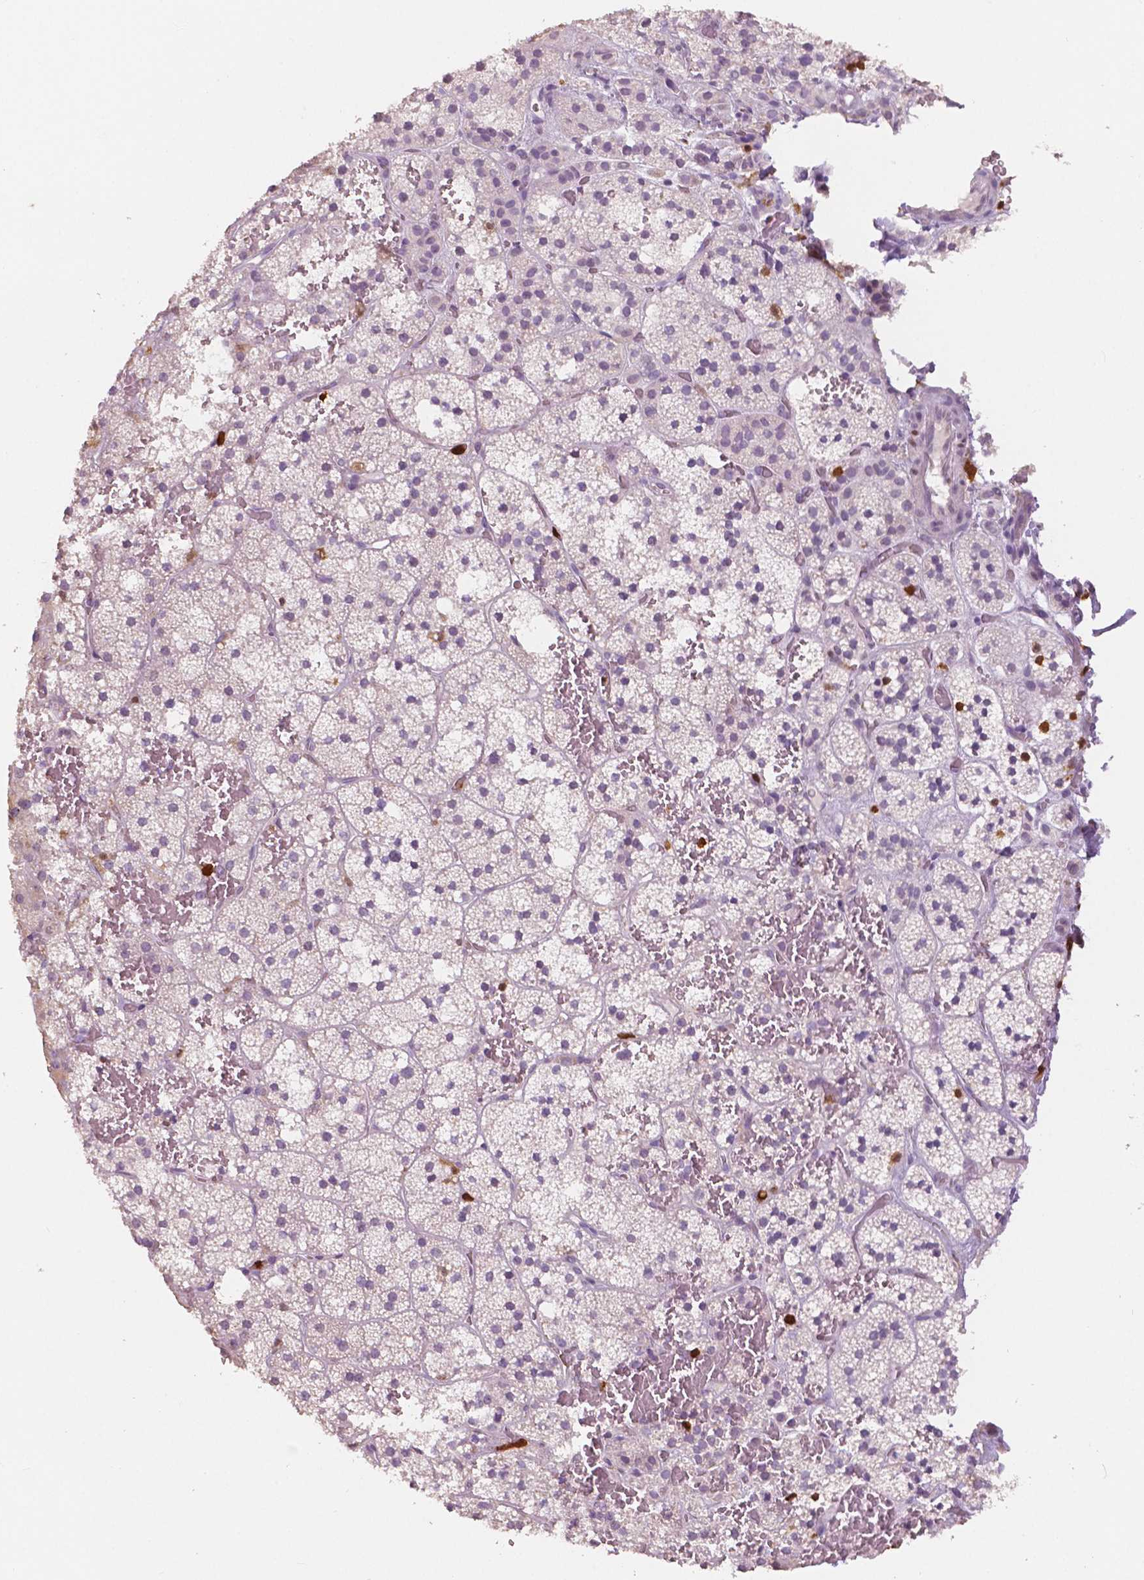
{"staining": {"intensity": "negative", "quantity": "none", "location": "none"}, "tissue": "adrenal gland", "cell_type": "Glandular cells", "image_type": "normal", "snomed": [{"axis": "morphology", "description": "Normal tissue, NOS"}, {"axis": "topography", "description": "Adrenal gland"}], "caption": "Protein analysis of benign adrenal gland exhibits no significant expression in glandular cells. The staining was performed using DAB (3,3'-diaminobenzidine) to visualize the protein expression in brown, while the nuclei were stained in blue with hematoxylin (Magnification: 20x).", "gene": "S100A4", "patient": {"sex": "male", "age": 53}}